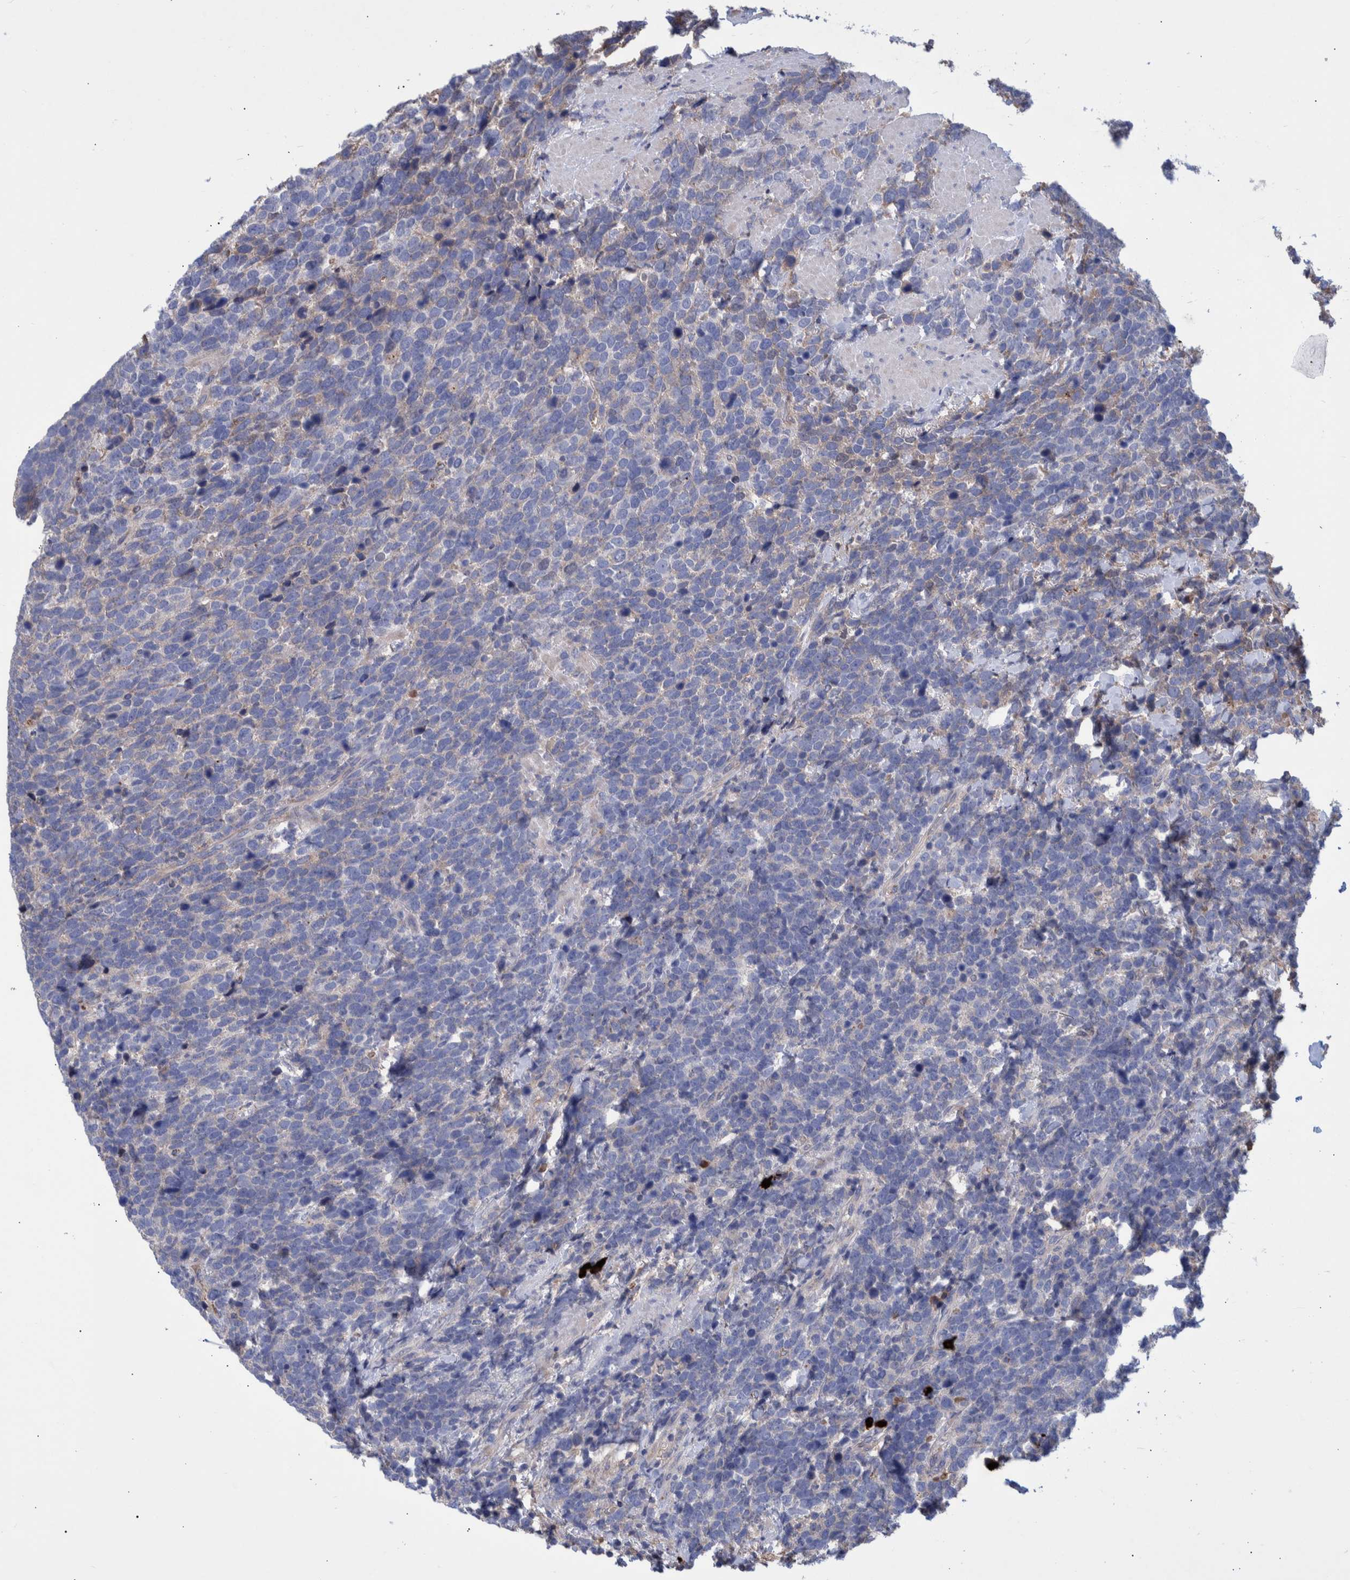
{"staining": {"intensity": "negative", "quantity": "none", "location": "none"}, "tissue": "urothelial cancer", "cell_type": "Tumor cells", "image_type": "cancer", "snomed": [{"axis": "morphology", "description": "Urothelial carcinoma, High grade"}, {"axis": "topography", "description": "Urinary bladder"}], "caption": "High power microscopy image of an immunohistochemistry (IHC) photomicrograph of high-grade urothelial carcinoma, revealing no significant staining in tumor cells. The staining is performed using DAB brown chromogen with nuclei counter-stained in using hematoxylin.", "gene": "DLL4", "patient": {"sex": "female", "age": 82}}